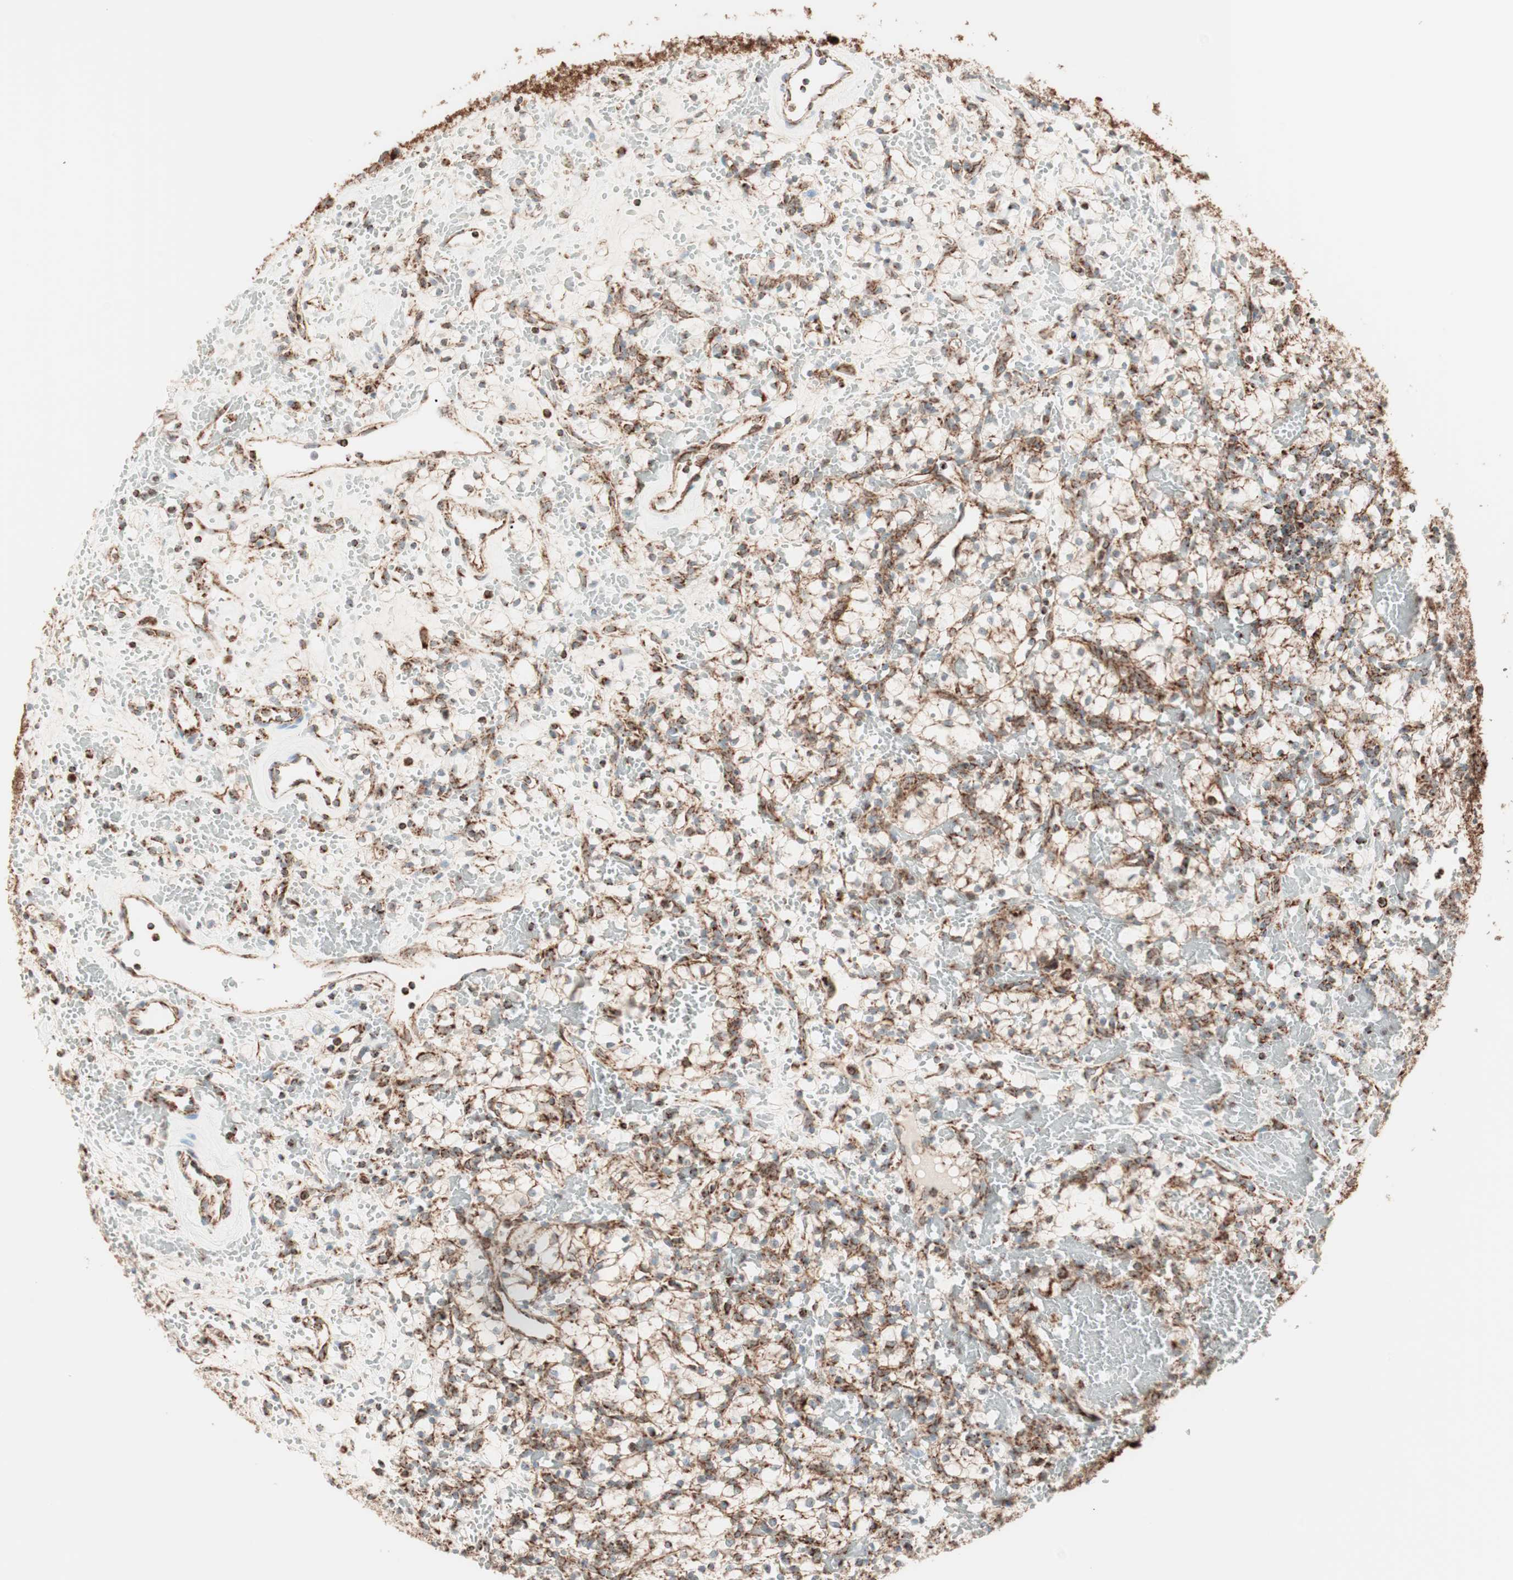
{"staining": {"intensity": "moderate", "quantity": ">75%", "location": "cytoplasmic/membranous"}, "tissue": "renal cancer", "cell_type": "Tumor cells", "image_type": "cancer", "snomed": [{"axis": "morphology", "description": "Adenocarcinoma, NOS"}, {"axis": "topography", "description": "Kidney"}], "caption": "Renal cancer (adenocarcinoma) was stained to show a protein in brown. There is medium levels of moderate cytoplasmic/membranous expression in about >75% of tumor cells. The staining was performed using DAB (3,3'-diaminobenzidine), with brown indicating positive protein expression. Nuclei are stained blue with hematoxylin.", "gene": "TOMM22", "patient": {"sex": "female", "age": 60}}